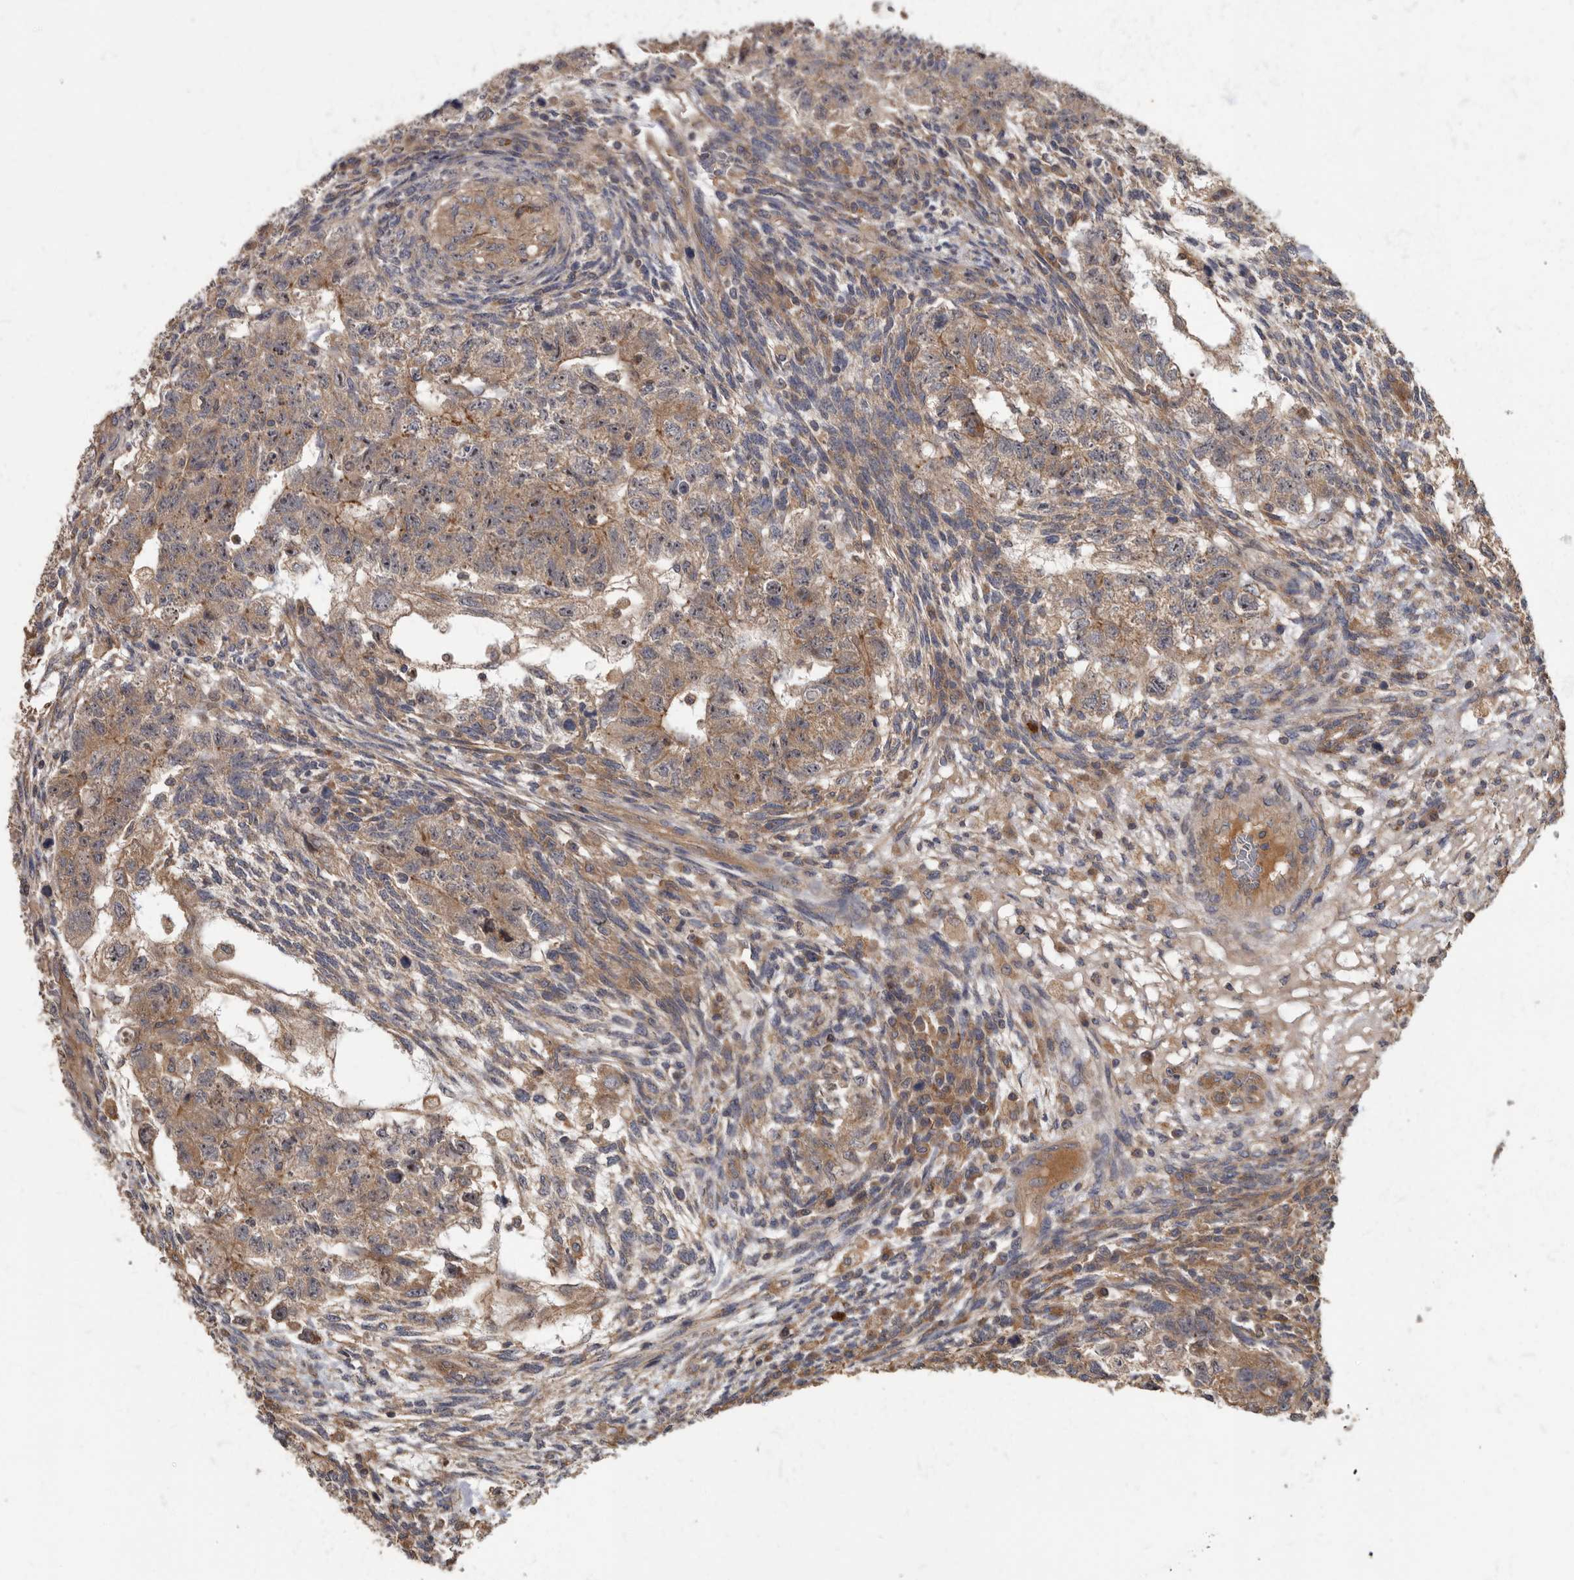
{"staining": {"intensity": "moderate", "quantity": ">75%", "location": "cytoplasmic/membranous"}, "tissue": "testis cancer", "cell_type": "Tumor cells", "image_type": "cancer", "snomed": [{"axis": "morphology", "description": "Normal tissue, NOS"}, {"axis": "morphology", "description": "Carcinoma, Embryonal, NOS"}, {"axis": "topography", "description": "Testis"}], "caption": "About >75% of tumor cells in embryonal carcinoma (testis) demonstrate moderate cytoplasmic/membranous protein positivity as visualized by brown immunohistochemical staining.", "gene": "DAAM1", "patient": {"sex": "male", "age": 36}}